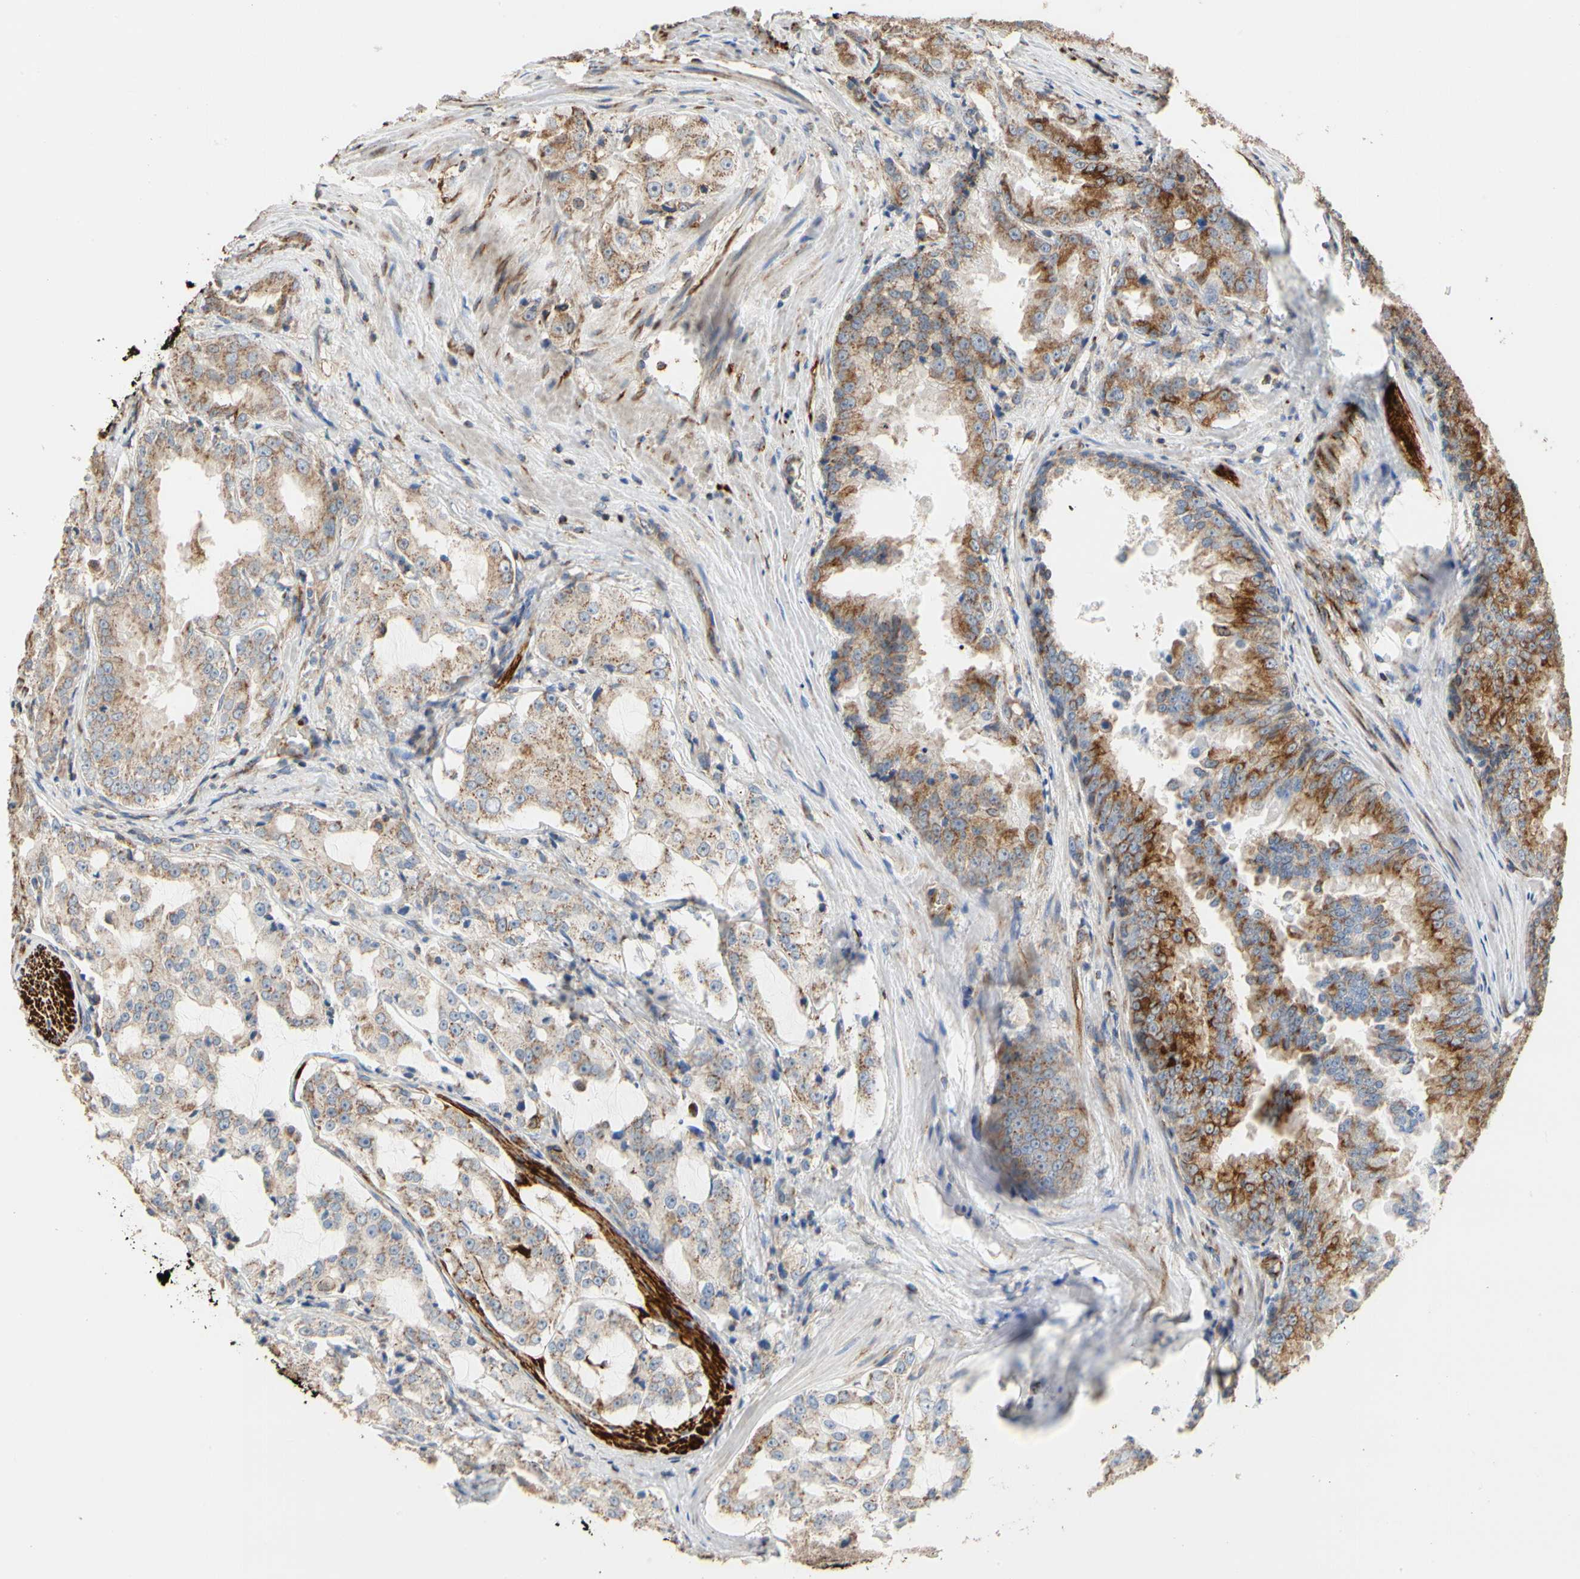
{"staining": {"intensity": "moderate", "quantity": "<25%", "location": "cytoplasmic/membranous"}, "tissue": "prostate cancer", "cell_type": "Tumor cells", "image_type": "cancer", "snomed": [{"axis": "morphology", "description": "Adenocarcinoma, High grade"}, {"axis": "topography", "description": "Prostate"}], "caption": "Prostate cancer (adenocarcinoma (high-grade)) tissue demonstrates moderate cytoplasmic/membranous staining in about <25% of tumor cells, visualized by immunohistochemistry.", "gene": "TUBA1A", "patient": {"sex": "male", "age": 73}}